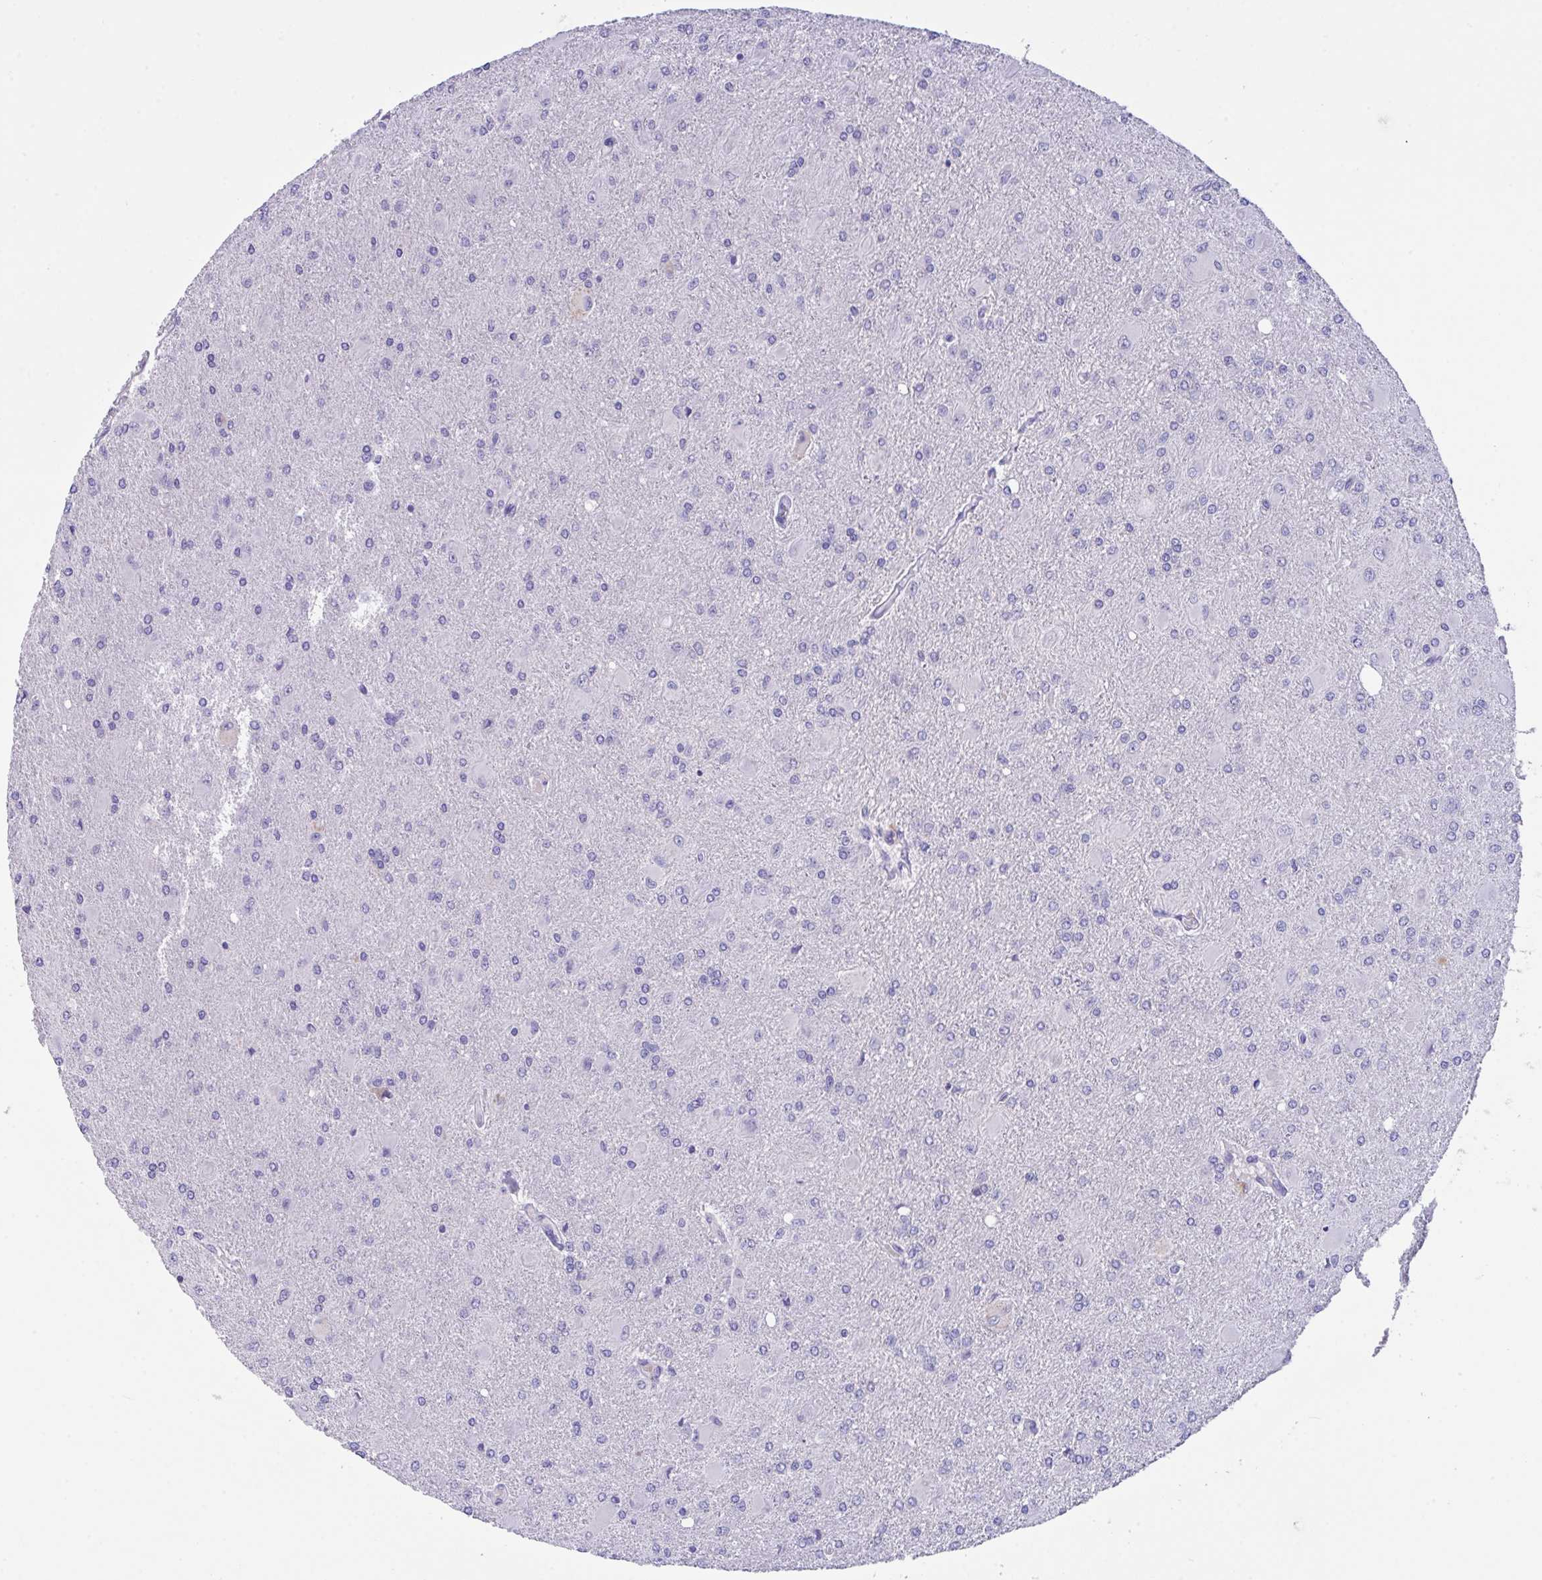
{"staining": {"intensity": "negative", "quantity": "none", "location": "none"}, "tissue": "glioma", "cell_type": "Tumor cells", "image_type": "cancer", "snomed": [{"axis": "morphology", "description": "Glioma, malignant, High grade"}, {"axis": "topography", "description": "Brain"}], "caption": "The histopathology image displays no staining of tumor cells in malignant high-grade glioma. (Brightfield microscopy of DAB (3,3'-diaminobenzidine) immunohistochemistry (IHC) at high magnification).", "gene": "CA10", "patient": {"sex": "male", "age": 67}}